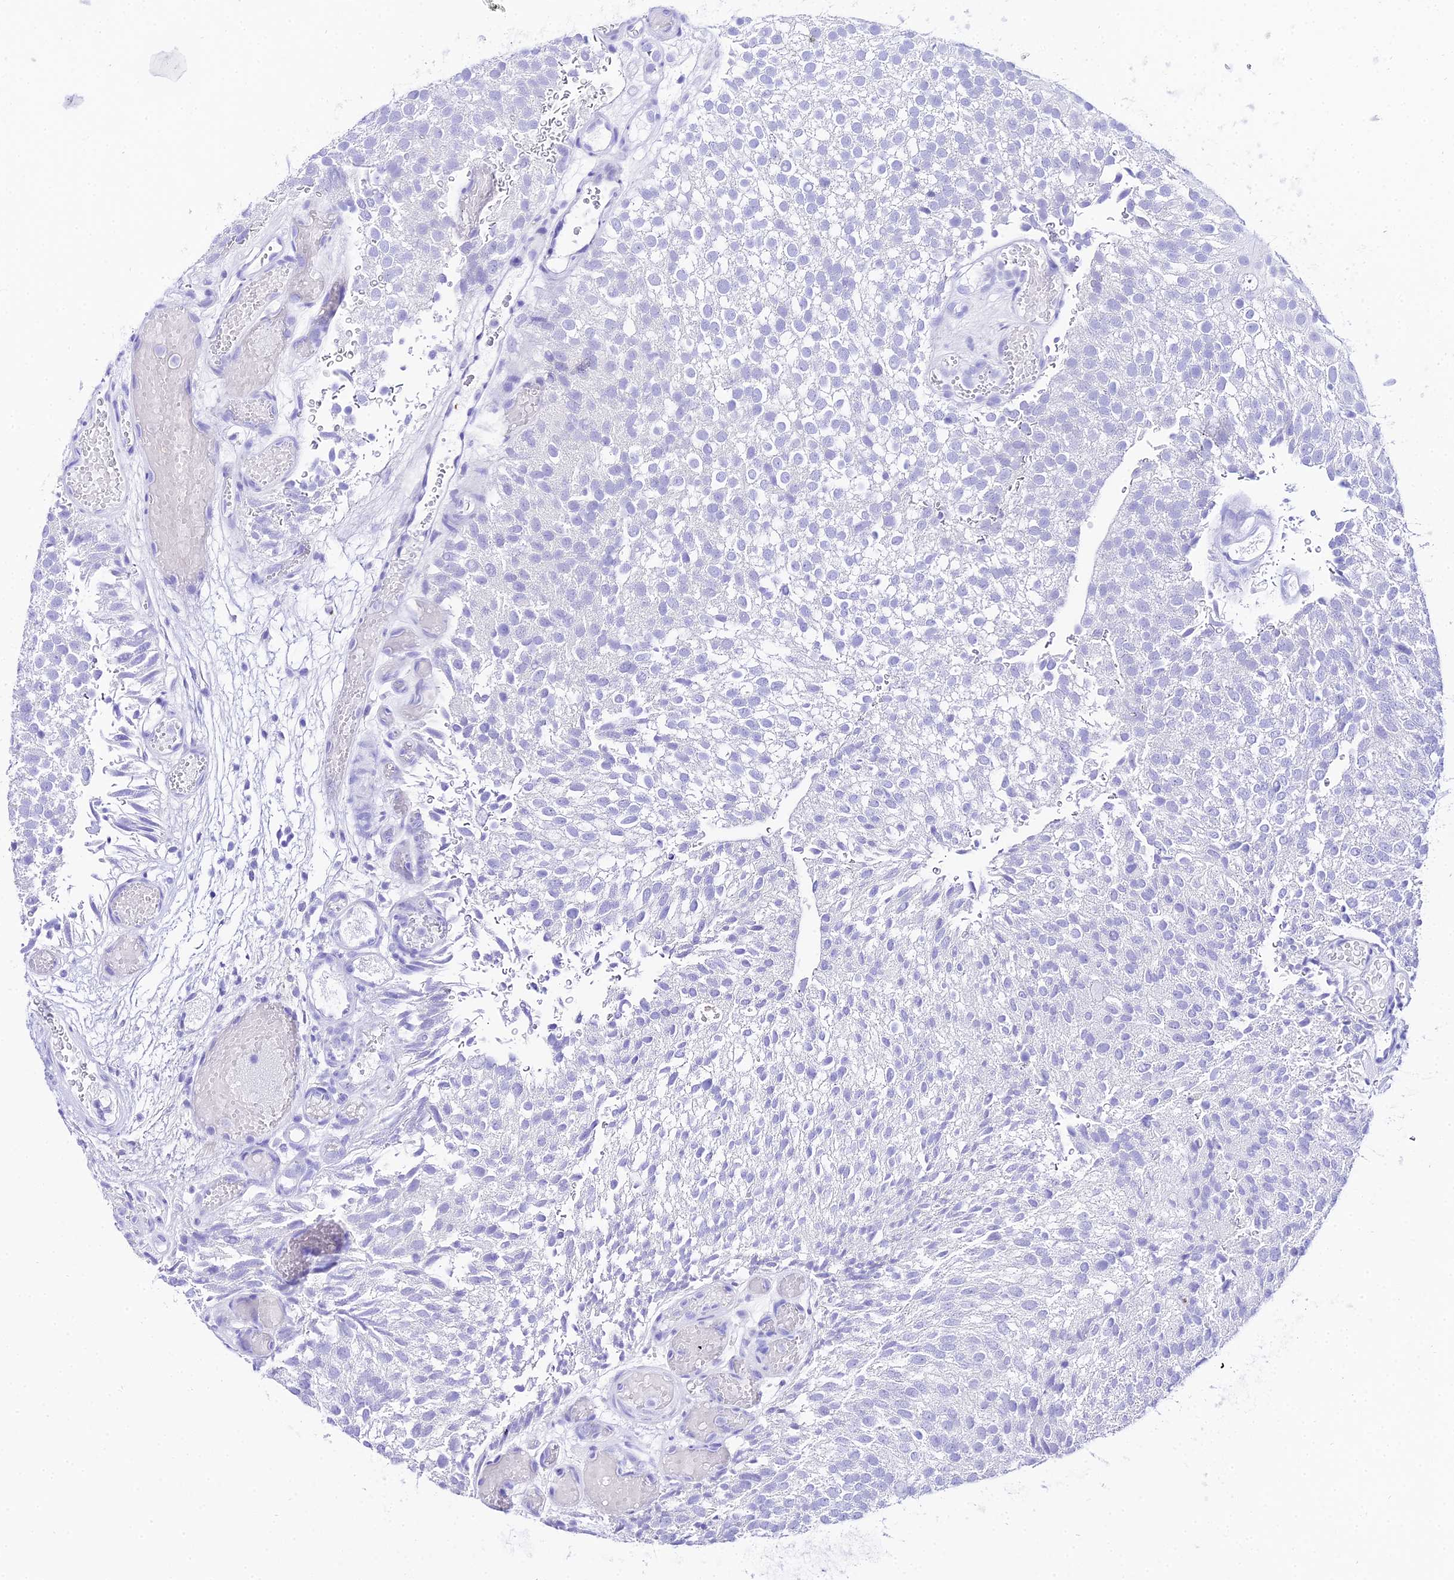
{"staining": {"intensity": "negative", "quantity": "none", "location": "none"}, "tissue": "urothelial cancer", "cell_type": "Tumor cells", "image_type": "cancer", "snomed": [{"axis": "morphology", "description": "Urothelial carcinoma, Low grade"}, {"axis": "topography", "description": "Urinary bladder"}], "caption": "DAB immunohistochemical staining of urothelial cancer demonstrates no significant positivity in tumor cells. (DAB IHC visualized using brightfield microscopy, high magnification).", "gene": "TRMT44", "patient": {"sex": "male", "age": 78}}